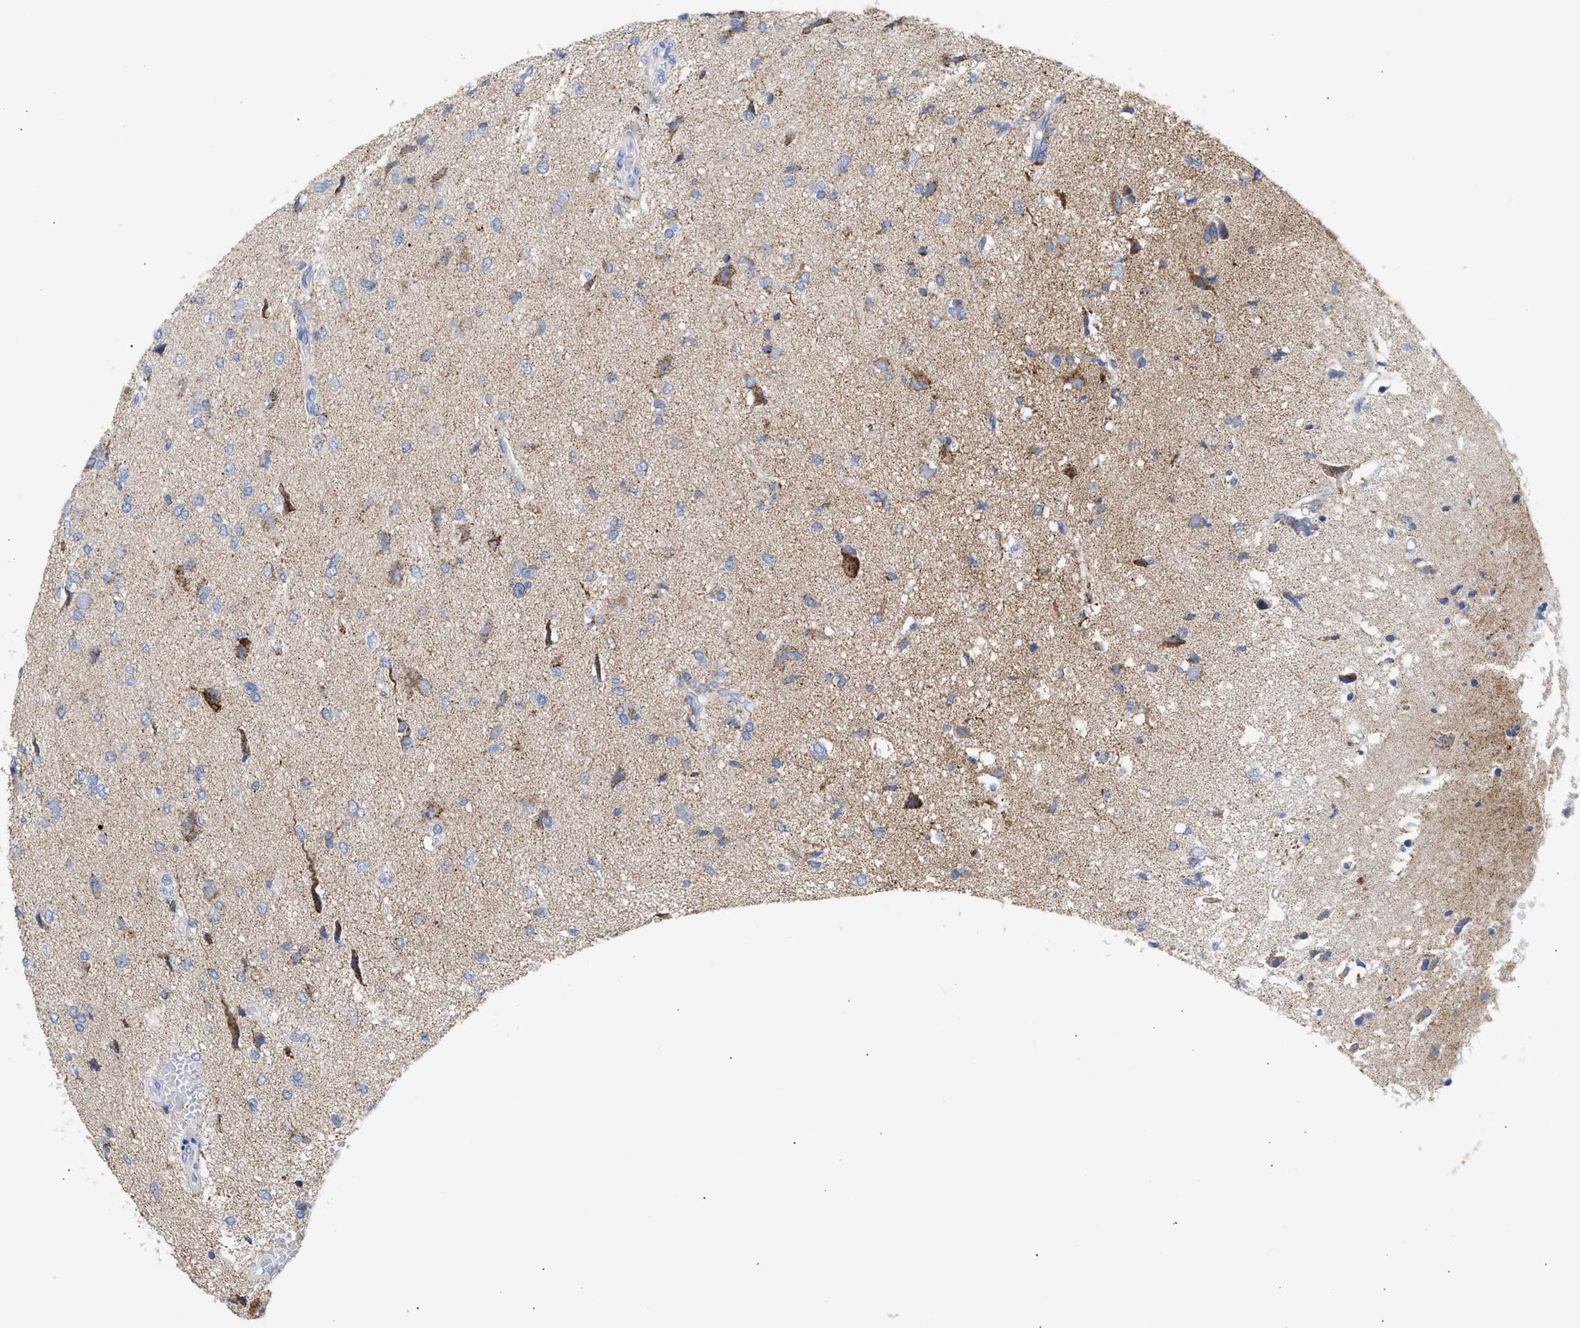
{"staining": {"intensity": "moderate", "quantity": "25%-75%", "location": "cytoplasmic/membranous"}, "tissue": "glioma", "cell_type": "Tumor cells", "image_type": "cancer", "snomed": [{"axis": "morphology", "description": "Glioma, malignant, High grade"}, {"axis": "topography", "description": "Brain"}], "caption": "A brown stain labels moderate cytoplasmic/membranous positivity of a protein in glioma tumor cells.", "gene": "ACOT13", "patient": {"sex": "female", "age": 59}}